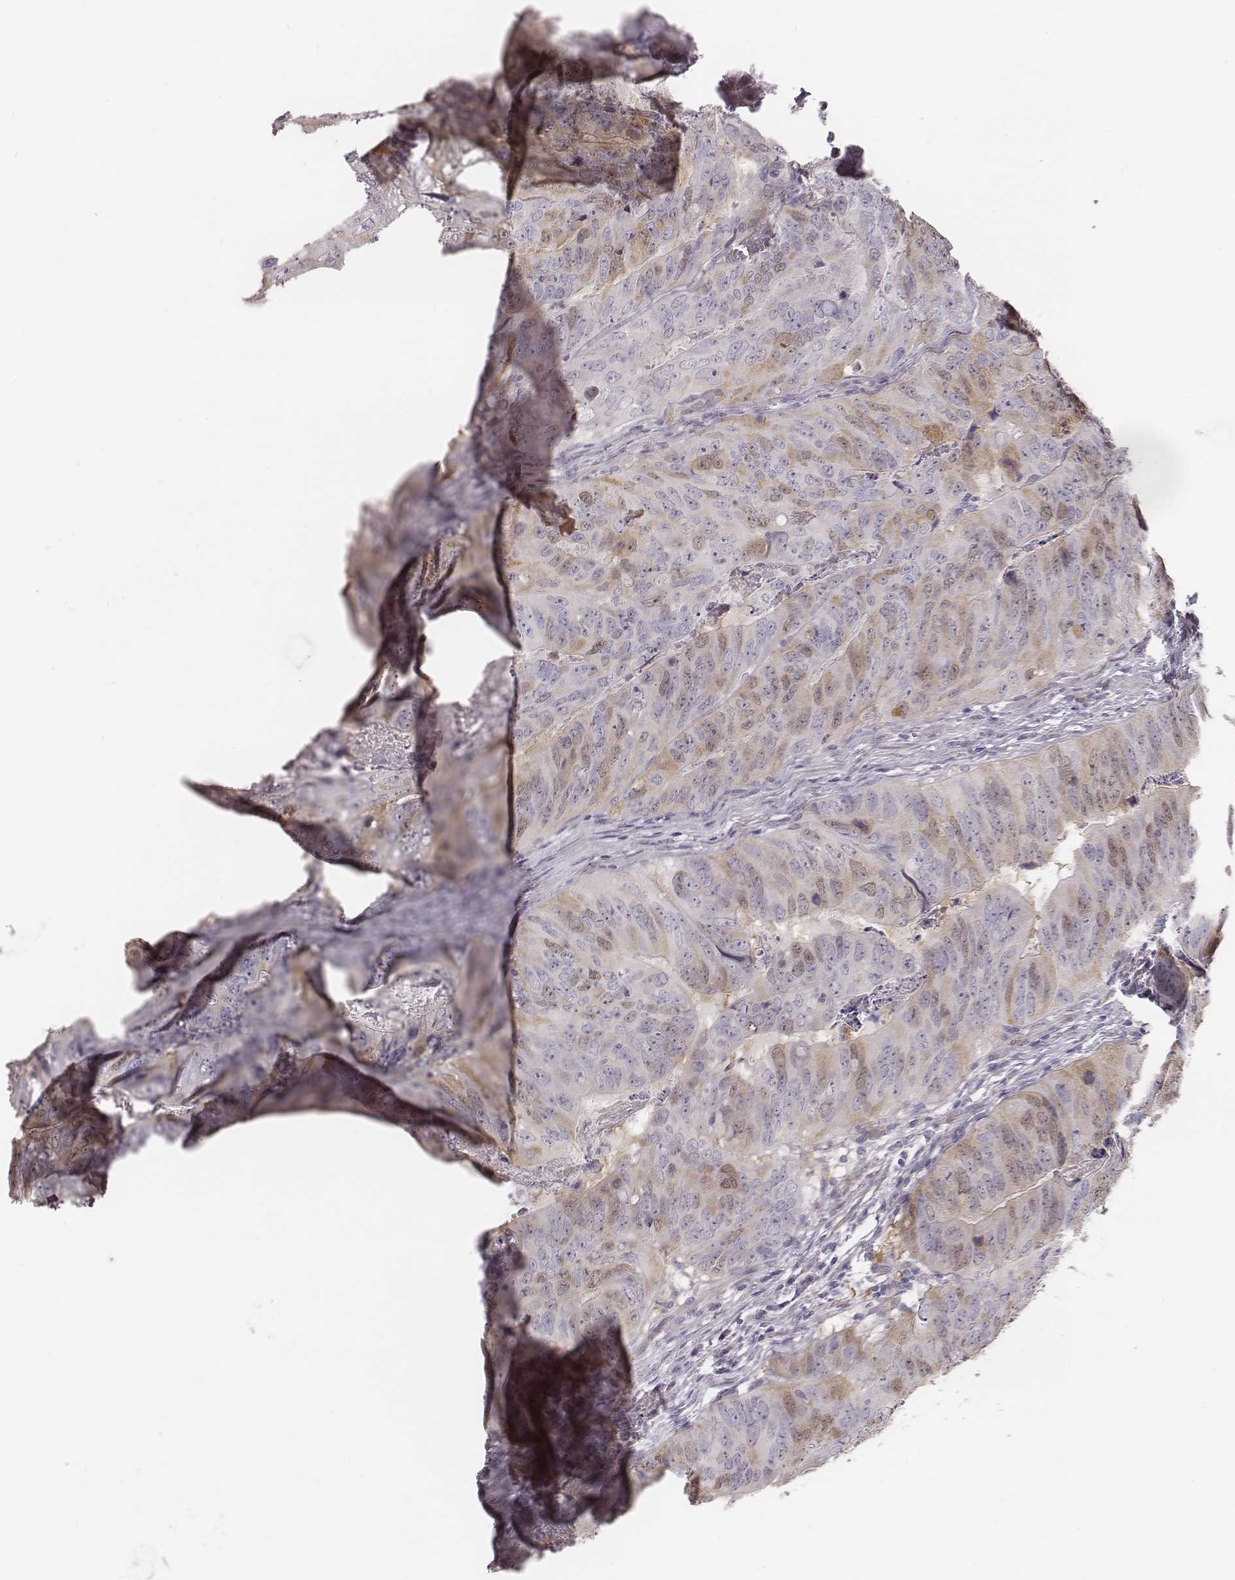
{"staining": {"intensity": "weak", "quantity": "<25%", "location": "cytoplasmic/membranous,nuclear"}, "tissue": "colorectal cancer", "cell_type": "Tumor cells", "image_type": "cancer", "snomed": [{"axis": "morphology", "description": "Adenocarcinoma, NOS"}, {"axis": "topography", "description": "Colon"}], "caption": "This is an IHC image of colorectal adenocarcinoma. There is no positivity in tumor cells.", "gene": "PBK", "patient": {"sex": "male", "age": 79}}